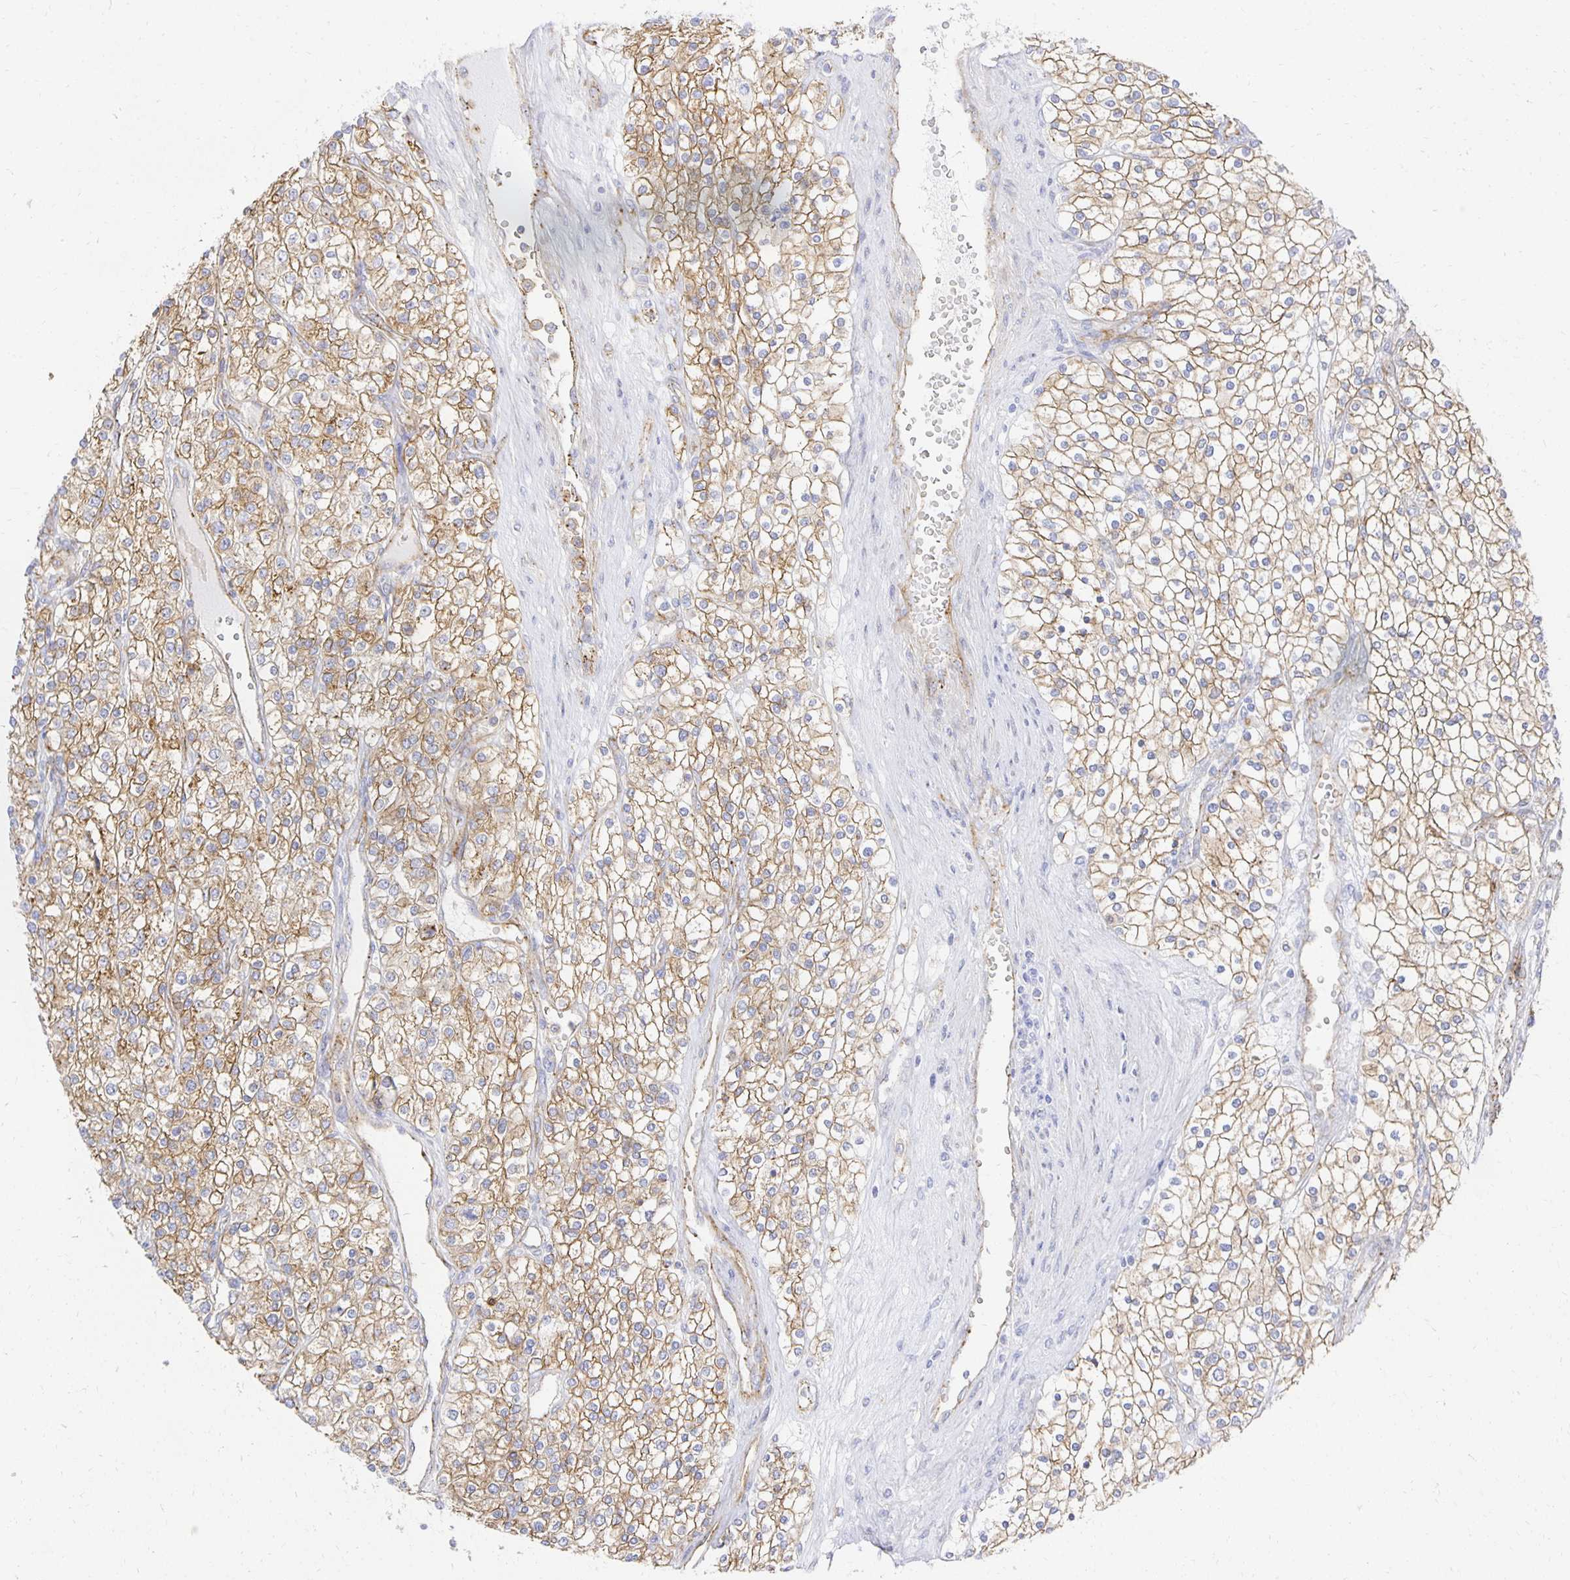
{"staining": {"intensity": "moderate", "quantity": ">75%", "location": "cytoplasmic/membranous"}, "tissue": "renal cancer", "cell_type": "Tumor cells", "image_type": "cancer", "snomed": [{"axis": "morphology", "description": "Adenocarcinoma, NOS"}, {"axis": "topography", "description": "Kidney"}], "caption": "DAB immunohistochemical staining of renal cancer (adenocarcinoma) demonstrates moderate cytoplasmic/membranous protein expression in about >75% of tumor cells.", "gene": "TAAR1", "patient": {"sex": "male", "age": 80}}